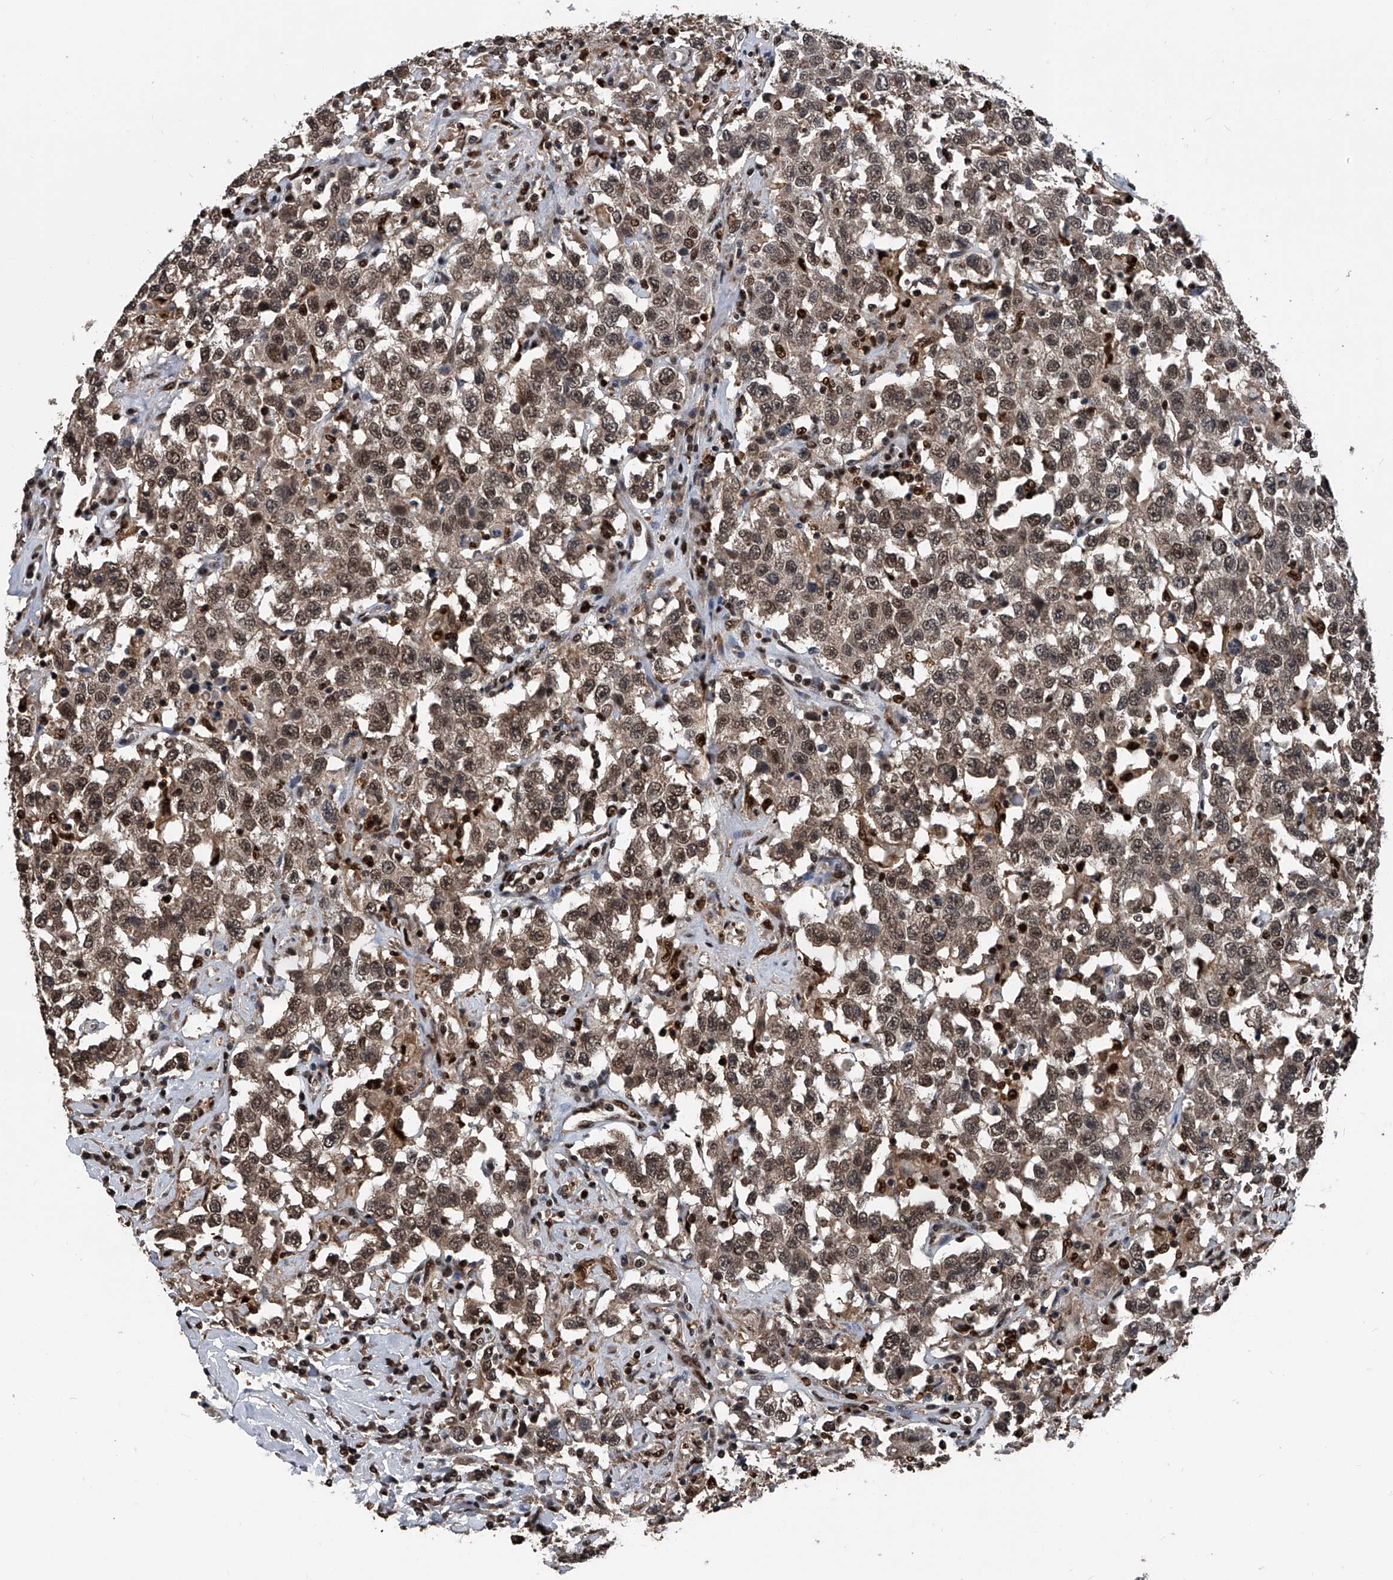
{"staining": {"intensity": "moderate", "quantity": ">75%", "location": "cytoplasmic/membranous,nuclear"}, "tissue": "testis cancer", "cell_type": "Tumor cells", "image_type": "cancer", "snomed": [{"axis": "morphology", "description": "Seminoma, NOS"}, {"axis": "topography", "description": "Testis"}], "caption": "Seminoma (testis) was stained to show a protein in brown. There is medium levels of moderate cytoplasmic/membranous and nuclear positivity in about >75% of tumor cells.", "gene": "FKBP5", "patient": {"sex": "male", "age": 41}}